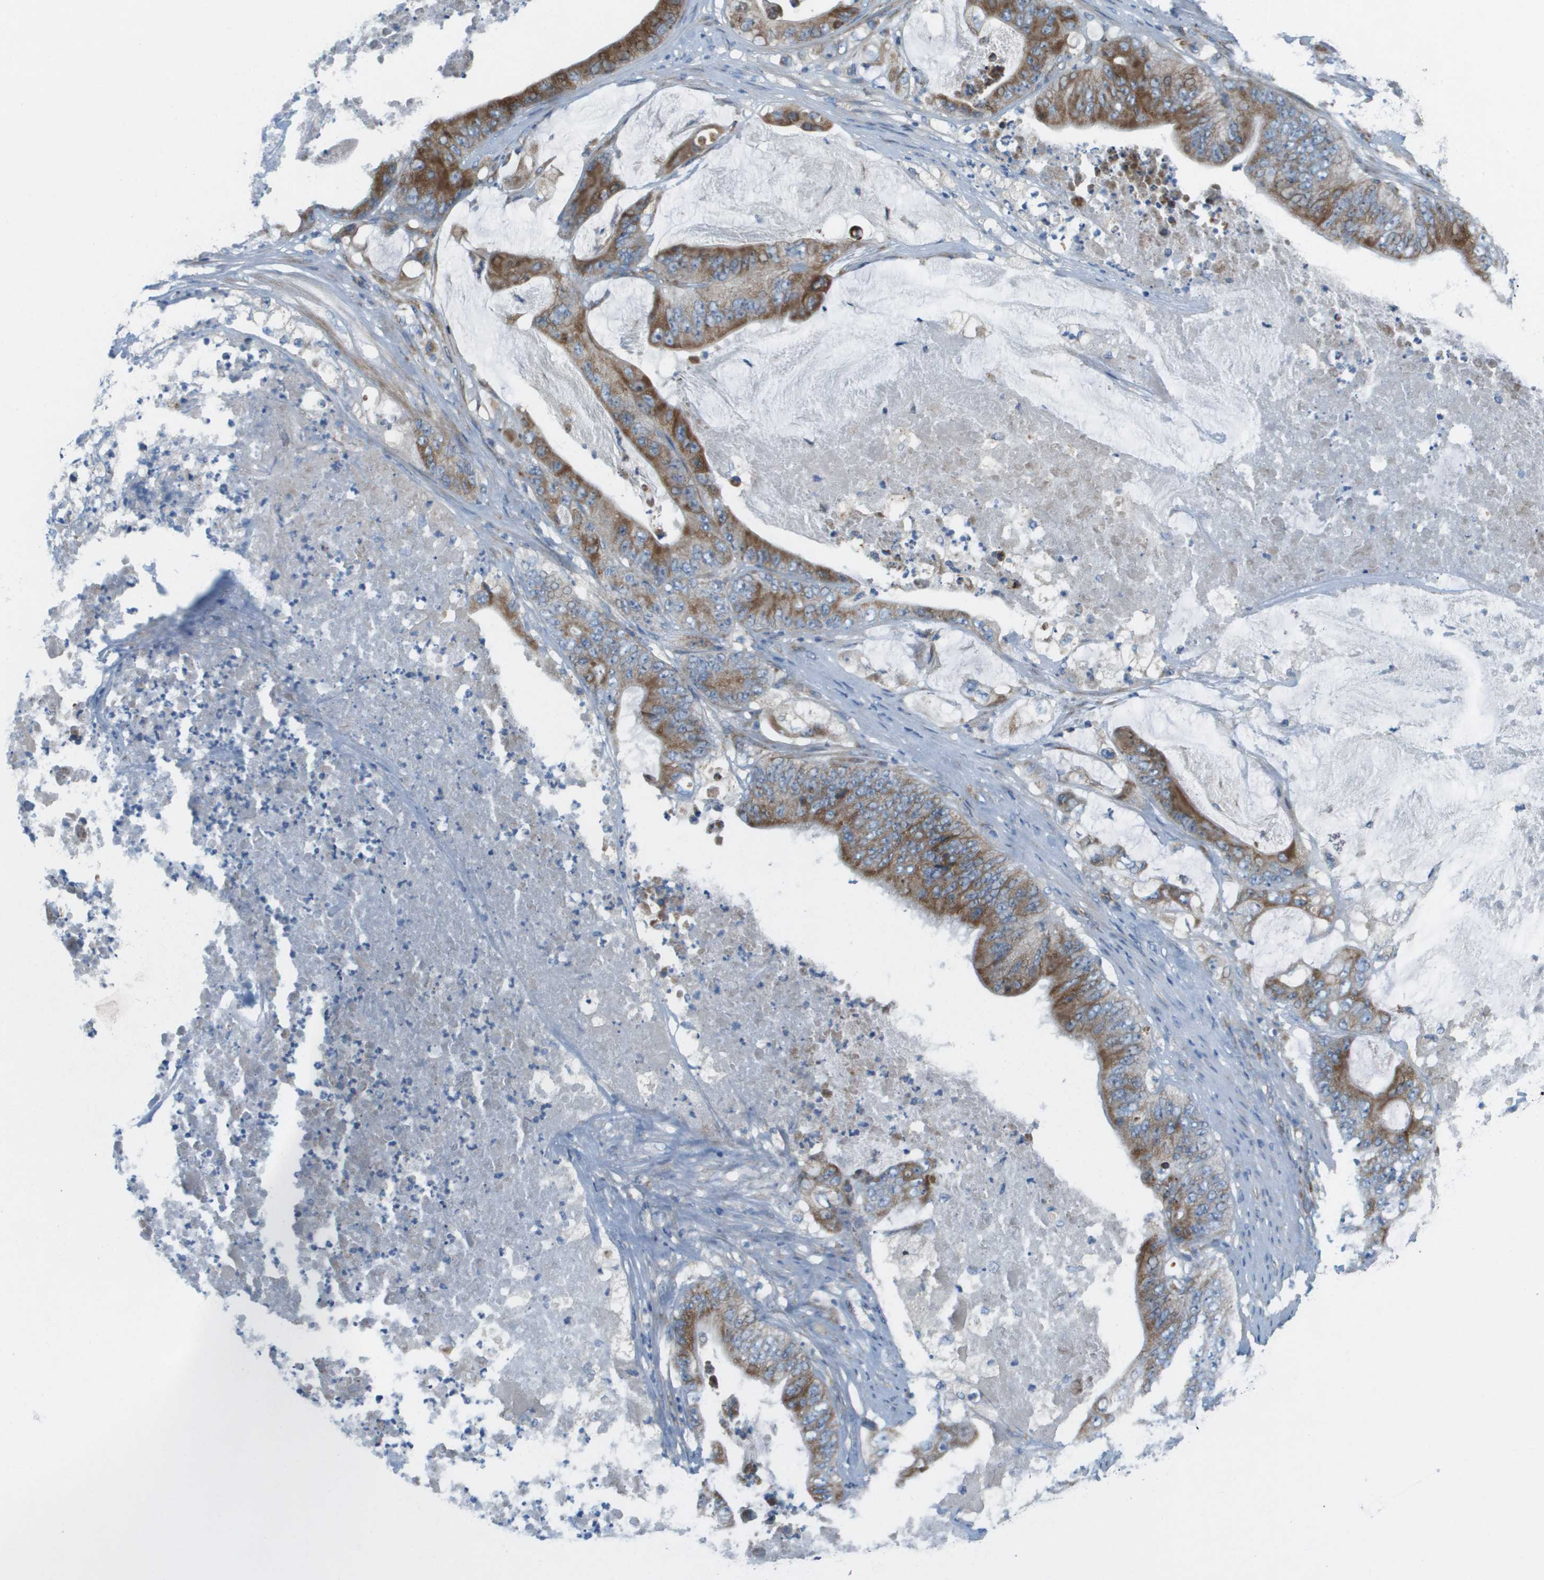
{"staining": {"intensity": "moderate", "quantity": ">75%", "location": "cytoplasmic/membranous"}, "tissue": "stomach cancer", "cell_type": "Tumor cells", "image_type": "cancer", "snomed": [{"axis": "morphology", "description": "Adenocarcinoma, NOS"}, {"axis": "topography", "description": "Stomach"}], "caption": "The image exhibits staining of stomach cancer, revealing moderate cytoplasmic/membranous protein expression (brown color) within tumor cells.", "gene": "GALNT6", "patient": {"sex": "female", "age": 73}}